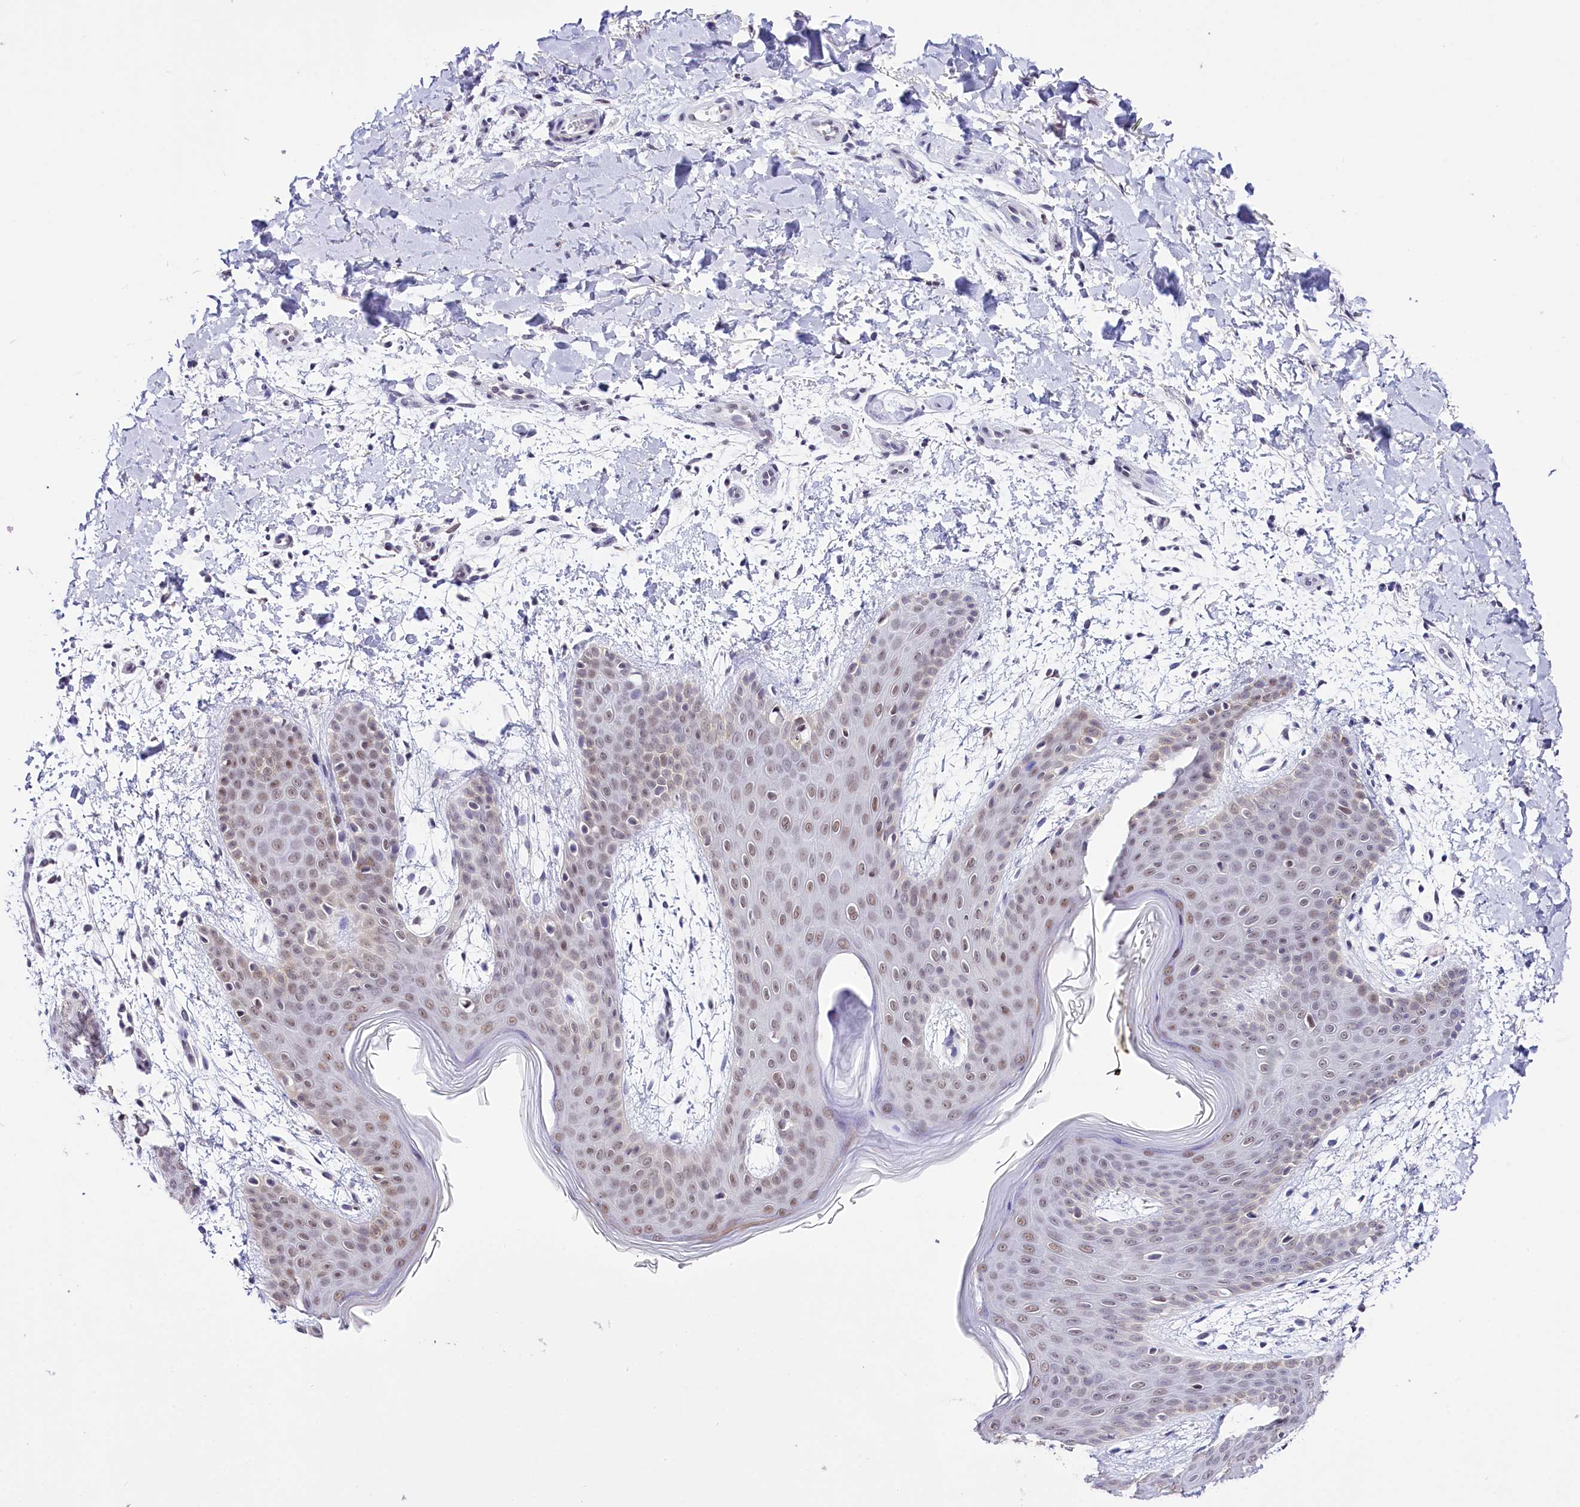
{"staining": {"intensity": "negative", "quantity": "none", "location": "none"}, "tissue": "skin", "cell_type": "Fibroblasts", "image_type": "normal", "snomed": [{"axis": "morphology", "description": "Normal tissue, NOS"}, {"axis": "topography", "description": "Skin"}], "caption": "This is a histopathology image of IHC staining of benign skin, which shows no expression in fibroblasts.", "gene": "SPATS2", "patient": {"sex": "male", "age": 36}}